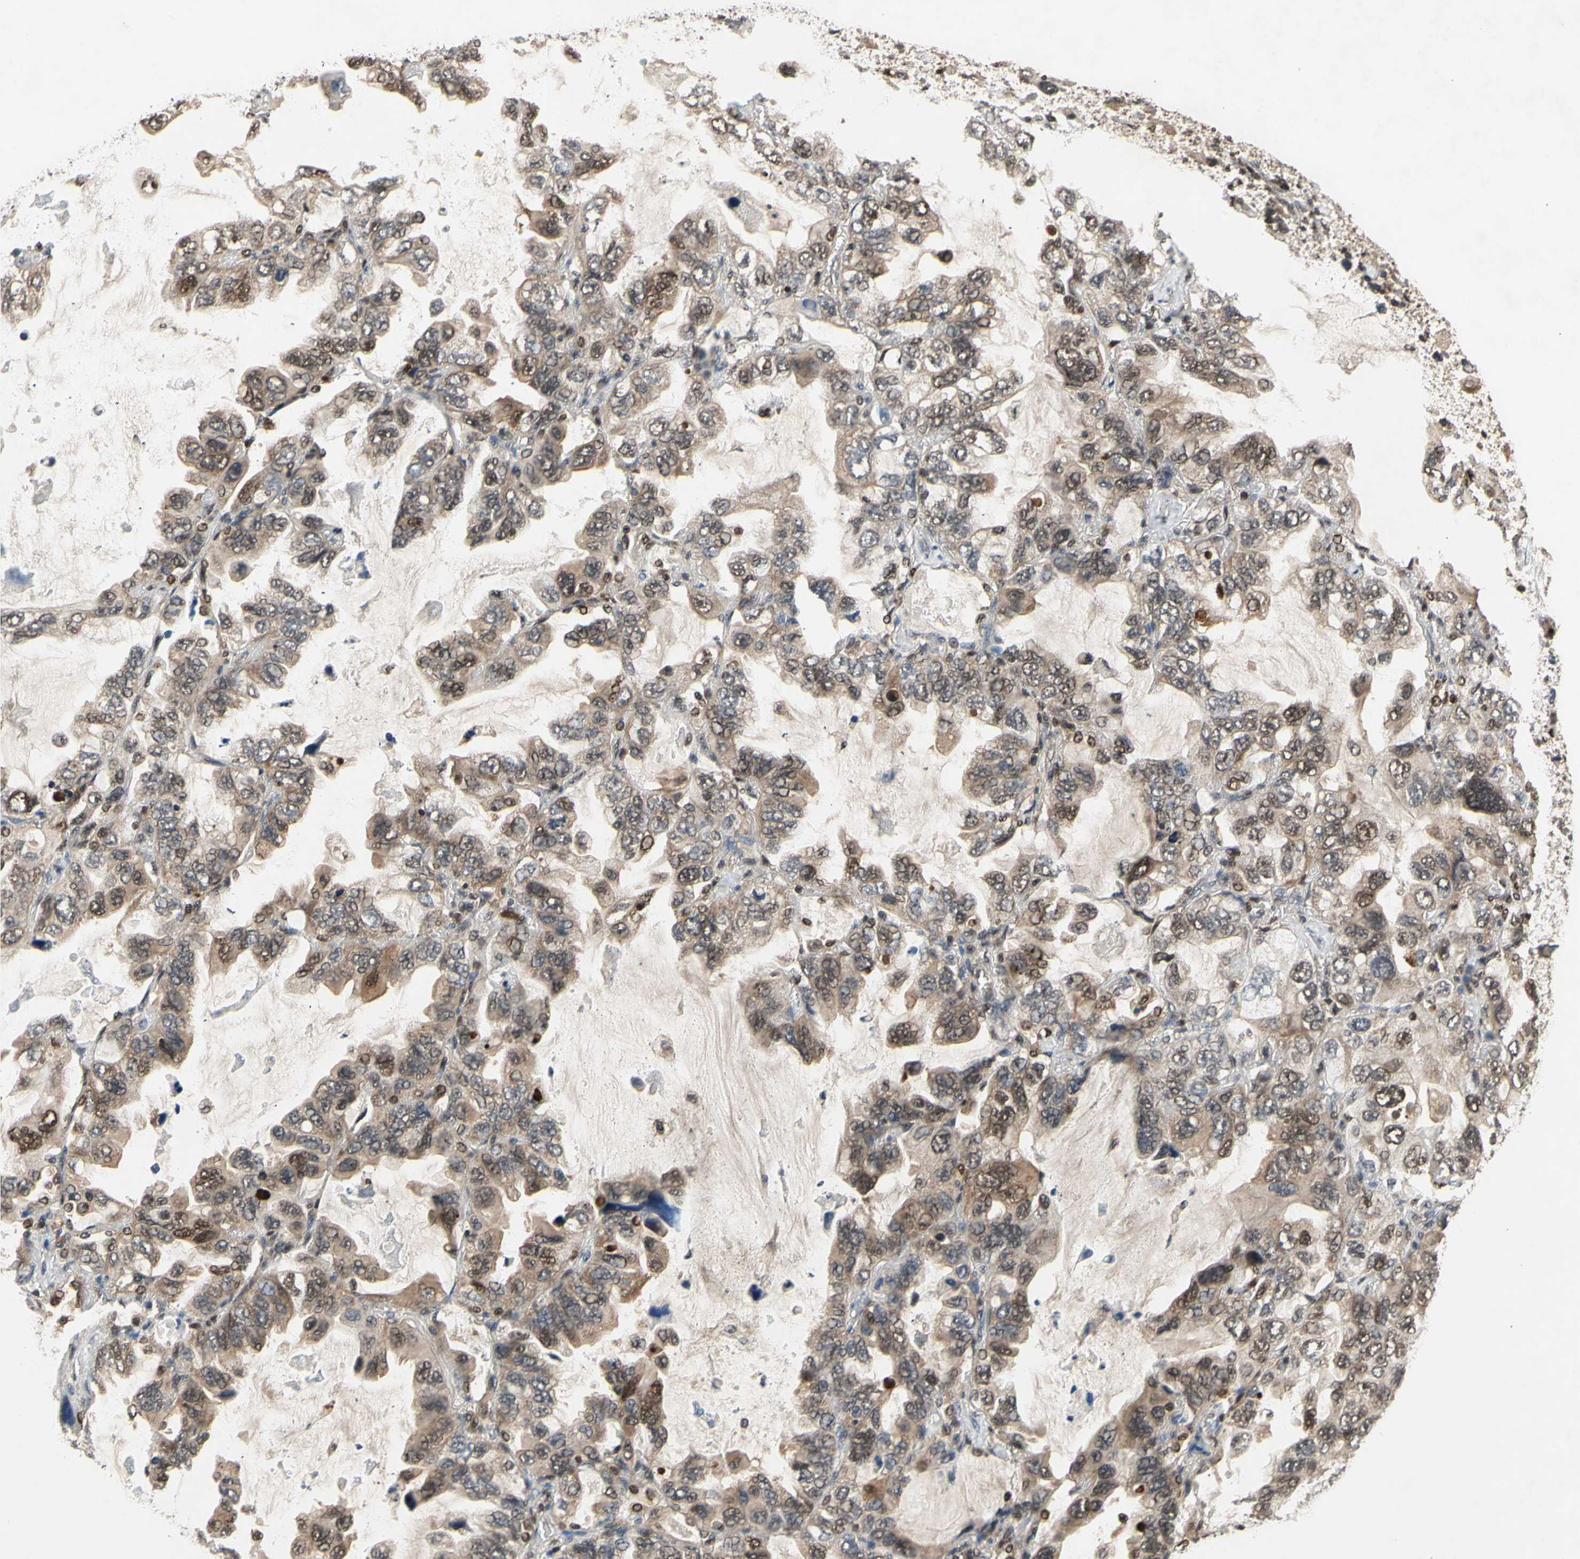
{"staining": {"intensity": "weak", "quantity": ">75%", "location": "cytoplasmic/membranous"}, "tissue": "lung cancer", "cell_type": "Tumor cells", "image_type": "cancer", "snomed": [{"axis": "morphology", "description": "Squamous cell carcinoma, NOS"}, {"axis": "topography", "description": "Lung"}], "caption": "IHC (DAB) staining of human lung cancer (squamous cell carcinoma) reveals weak cytoplasmic/membranous protein expression in about >75% of tumor cells. IHC stains the protein in brown and the nuclei are stained blue.", "gene": "GSR", "patient": {"sex": "female", "age": 73}}